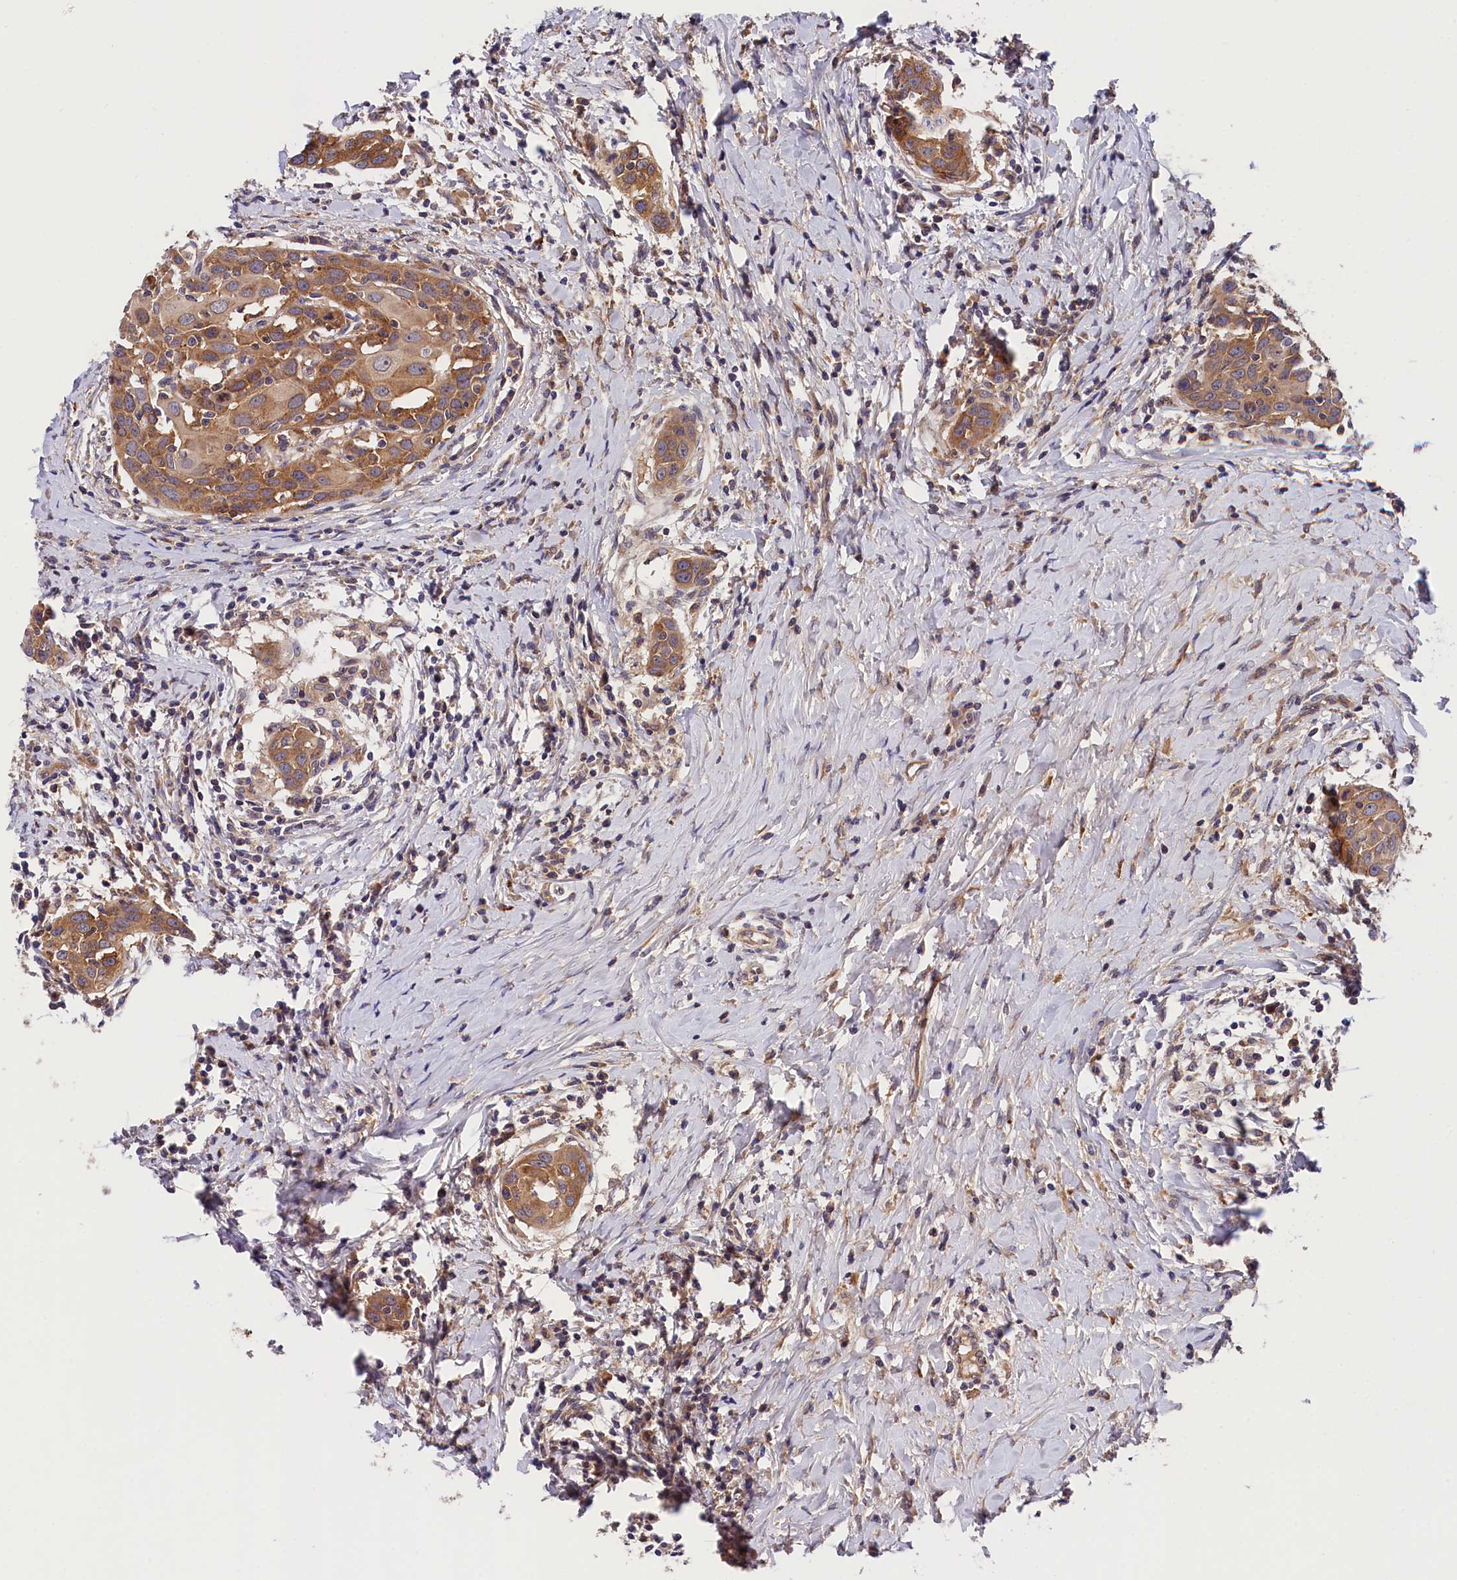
{"staining": {"intensity": "moderate", "quantity": ">75%", "location": "cytoplasmic/membranous"}, "tissue": "head and neck cancer", "cell_type": "Tumor cells", "image_type": "cancer", "snomed": [{"axis": "morphology", "description": "Squamous cell carcinoma, NOS"}, {"axis": "topography", "description": "Oral tissue"}, {"axis": "topography", "description": "Head-Neck"}], "caption": "High-magnification brightfield microscopy of head and neck cancer (squamous cell carcinoma) stained with DAB (3,3'-diaminobenzidine) (brown) and counterstained with hematoxylin (blue). tumor cells exhibit moderate cytoplasmic/membranous staining is seen in approximately>75% of cells.", "gene": "OAS3", "patient": {"sex": "female", "age": 50}}